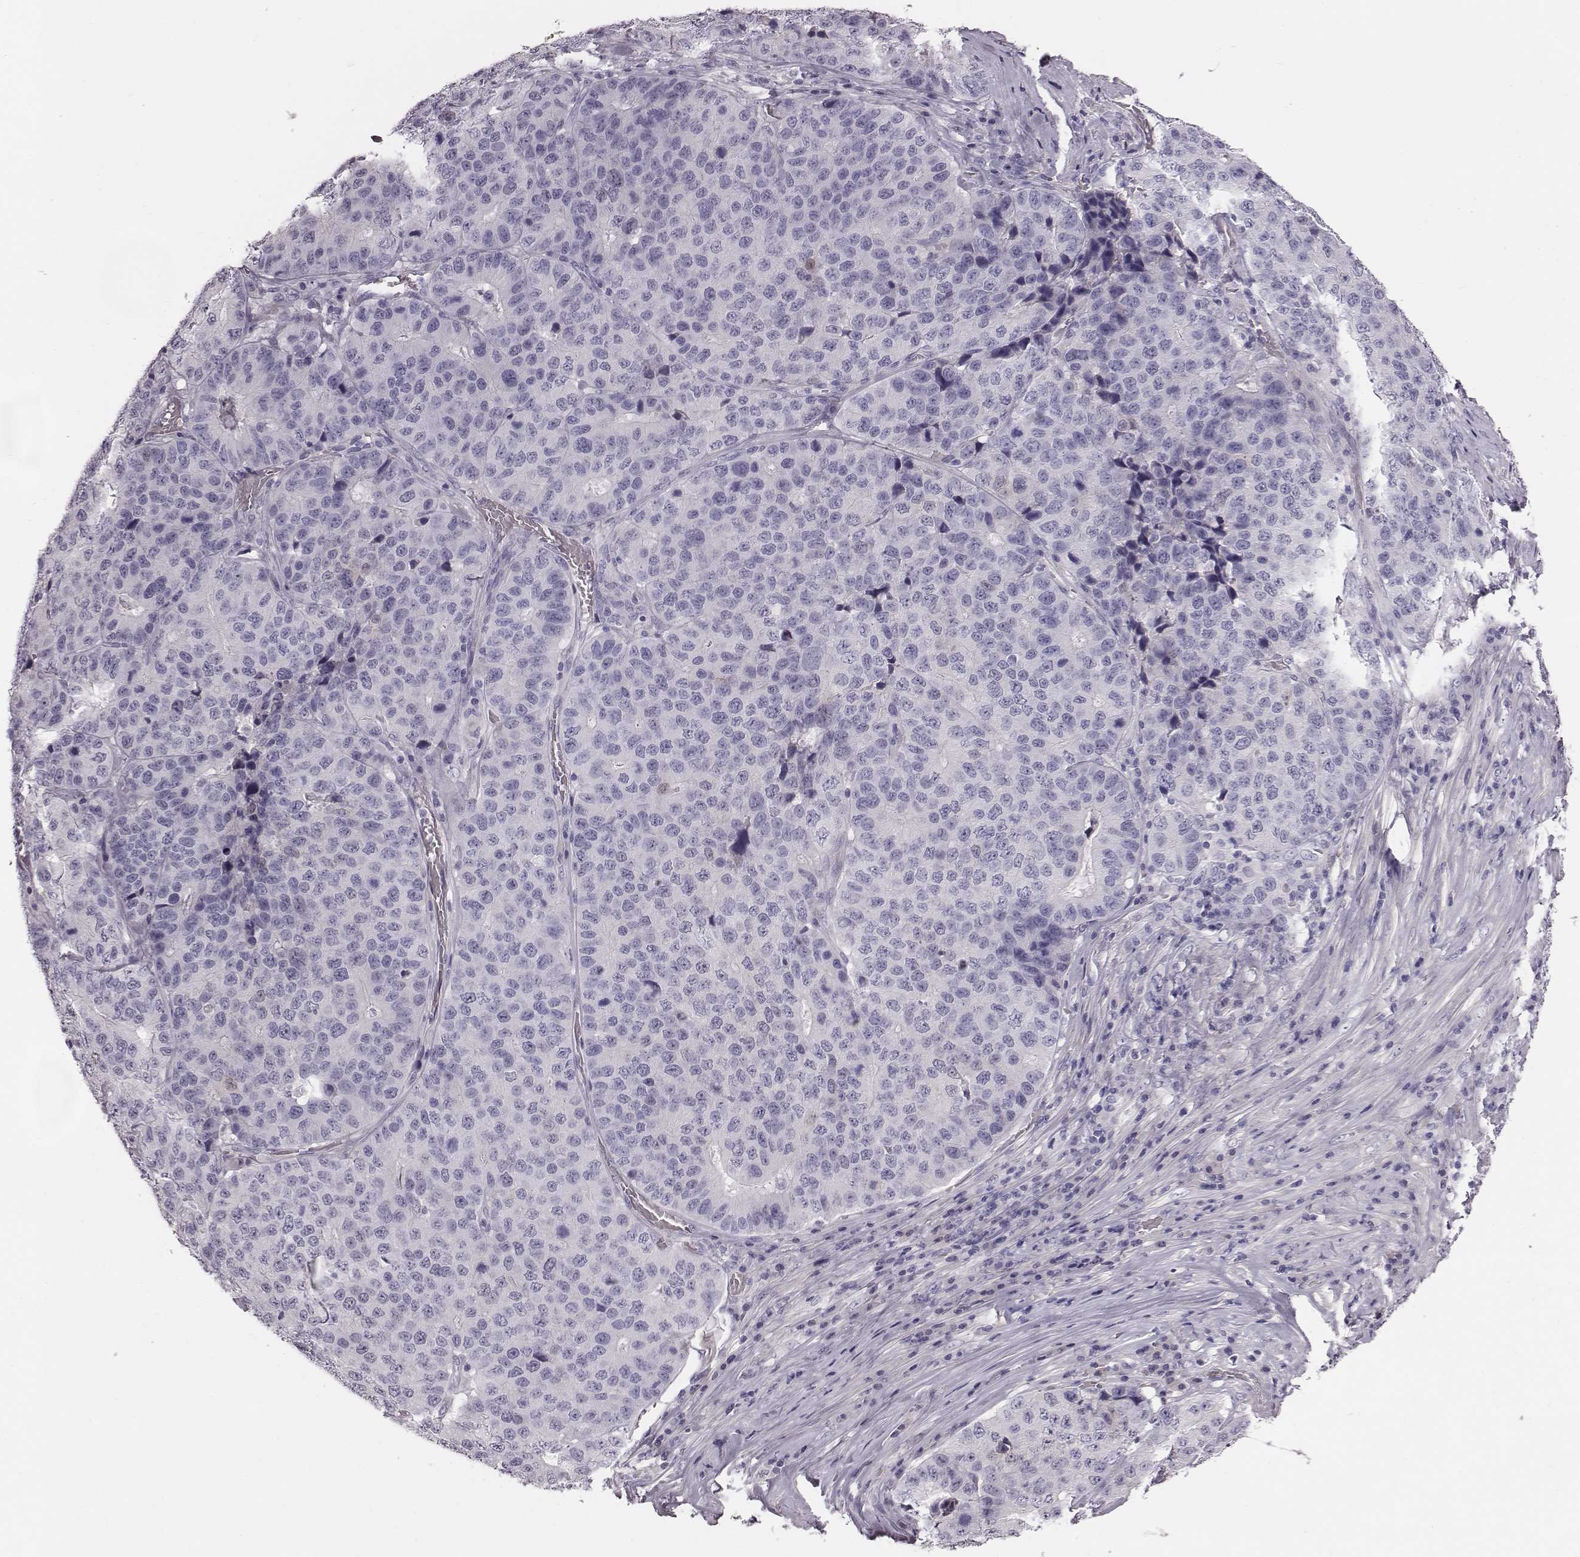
{"staining": {"intensity": "negative", "quantity": "none", "location": "none"}, "tissue": "stomach cancer", "cell_type": "Tumor cells", "image_type": "cancer", "snomed": [{"axis": "morphology", "description": "Adenocarcinoma, NOS"}, {"axis": "topography", "description": "Stomach"}], "caption": "DAB immunohistochemical staining of human stomach adenocarcinoma displays no significant expression in tumor cells.", "gene": "CRISP1", "patient": {"sex": "male", "age": 71}}